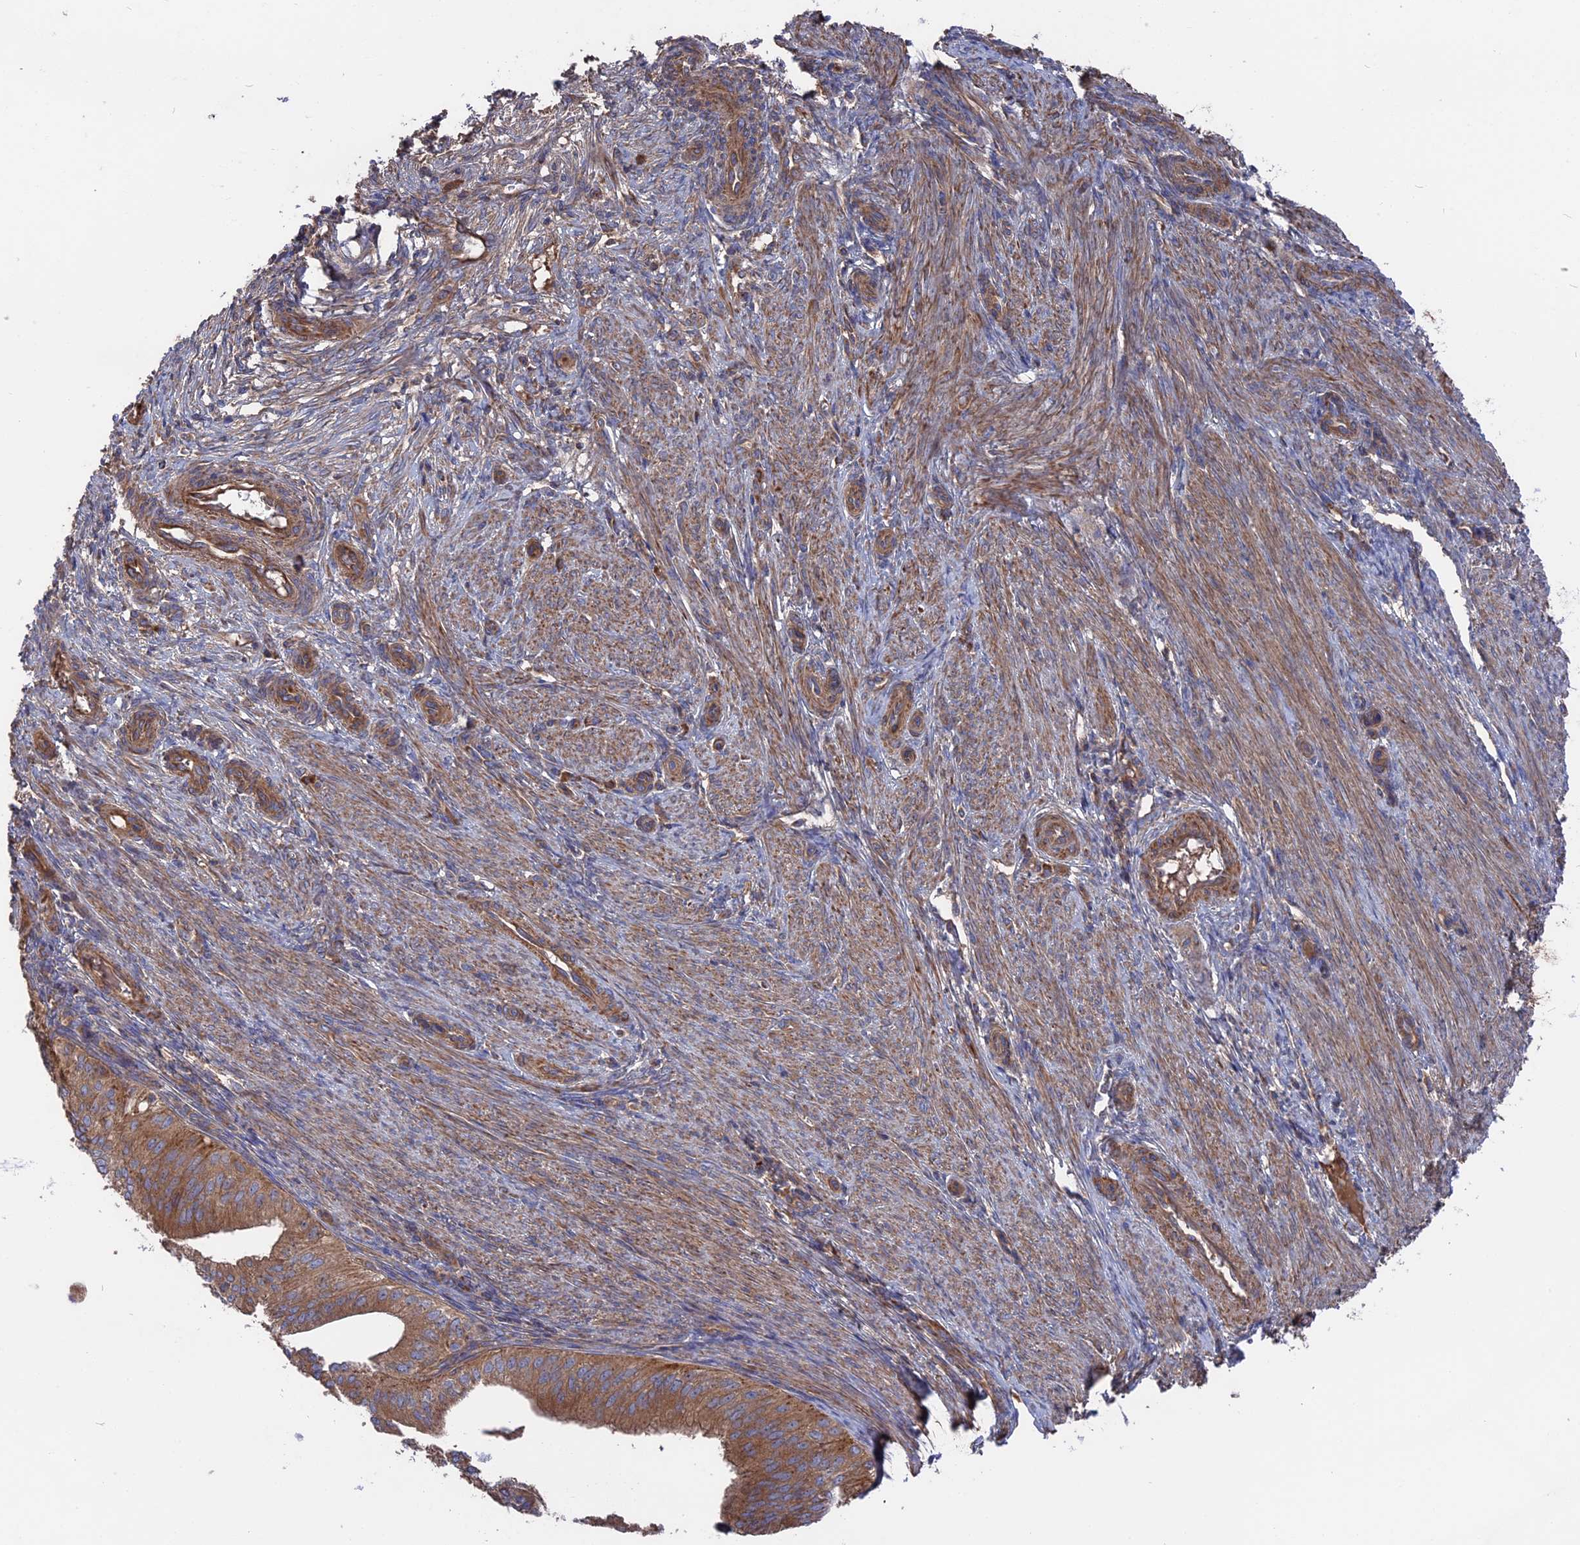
{"staining": {"intensity": "moderate", "quantity": ">75%", "location": "cytoplasmic/membranous"}, "tissue": "endometrial cancer", "cell_type": "Tumor cells", "image_type": "cancer", "snomed": [{"axis": "morphology", "description": "Adenocarcinoma, NOS"}, {"axis": "topography", "description": "Endometrium"}], "caption": "IHC of human endometrial adenocarcinoma exhibits medium levels of moderate cytoplasmic/membranous staining in about >75% of tumor cells. (brown staining indicates protein expression, while blue staining denotes nuclei).", "gene": "TELO2", "patient": {"sex": "female", "age": 50}}